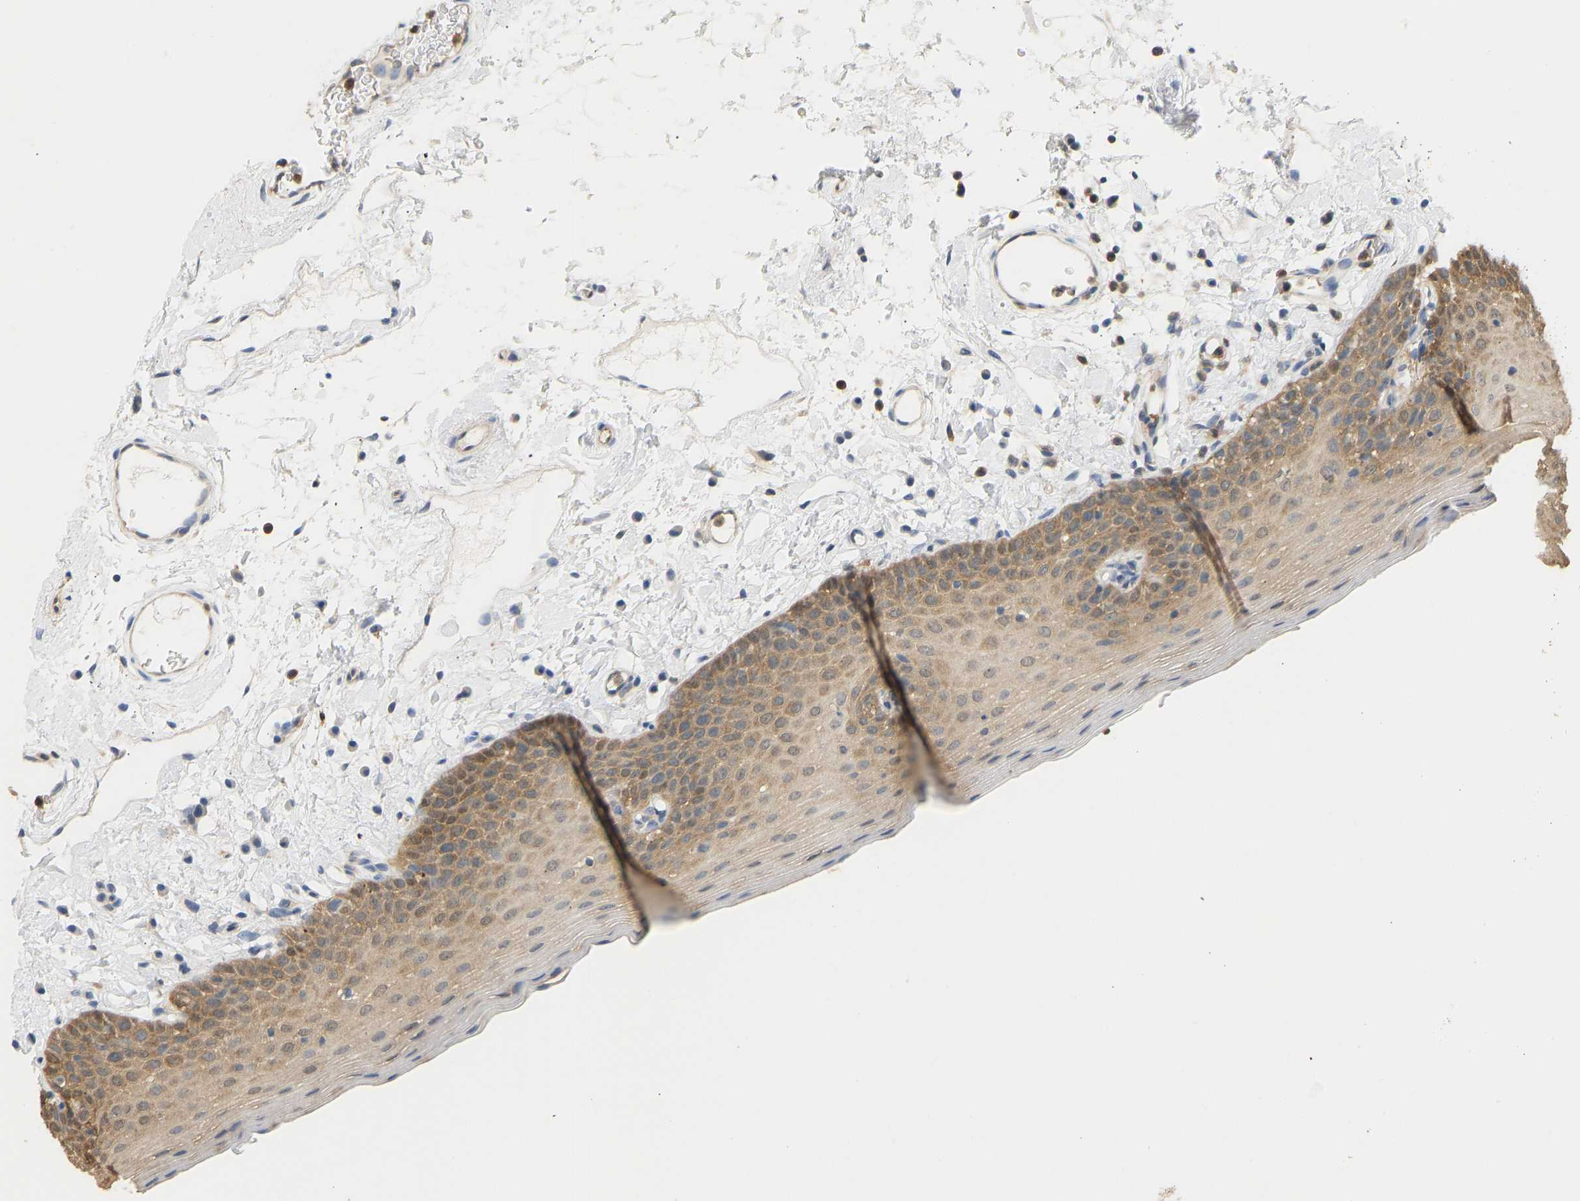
{"staining": {"intensity": "moderate", "quantity": "25%-75%", "location": "cytoplasmic/membranous"}, "tissue": "oral mucosa", "cell_type": "Squamous epithelial cells", "image_type": "normal", "snomed": [{"axis": "morphology", "description": "Normal tissue, NOS"}, {"axis": "topography", "description": "Oral tissue"}], "caption": "High-power microscopy captured an immunohistochemistry (IHC) image of unremarkable oral mucosa, revealing moderate cytoplasmic/membranous positivity in approximately 25%-75% of squamous epithelial cells.", "gene": "ENO1", "patient": {"sex": "male", "age": 66}}